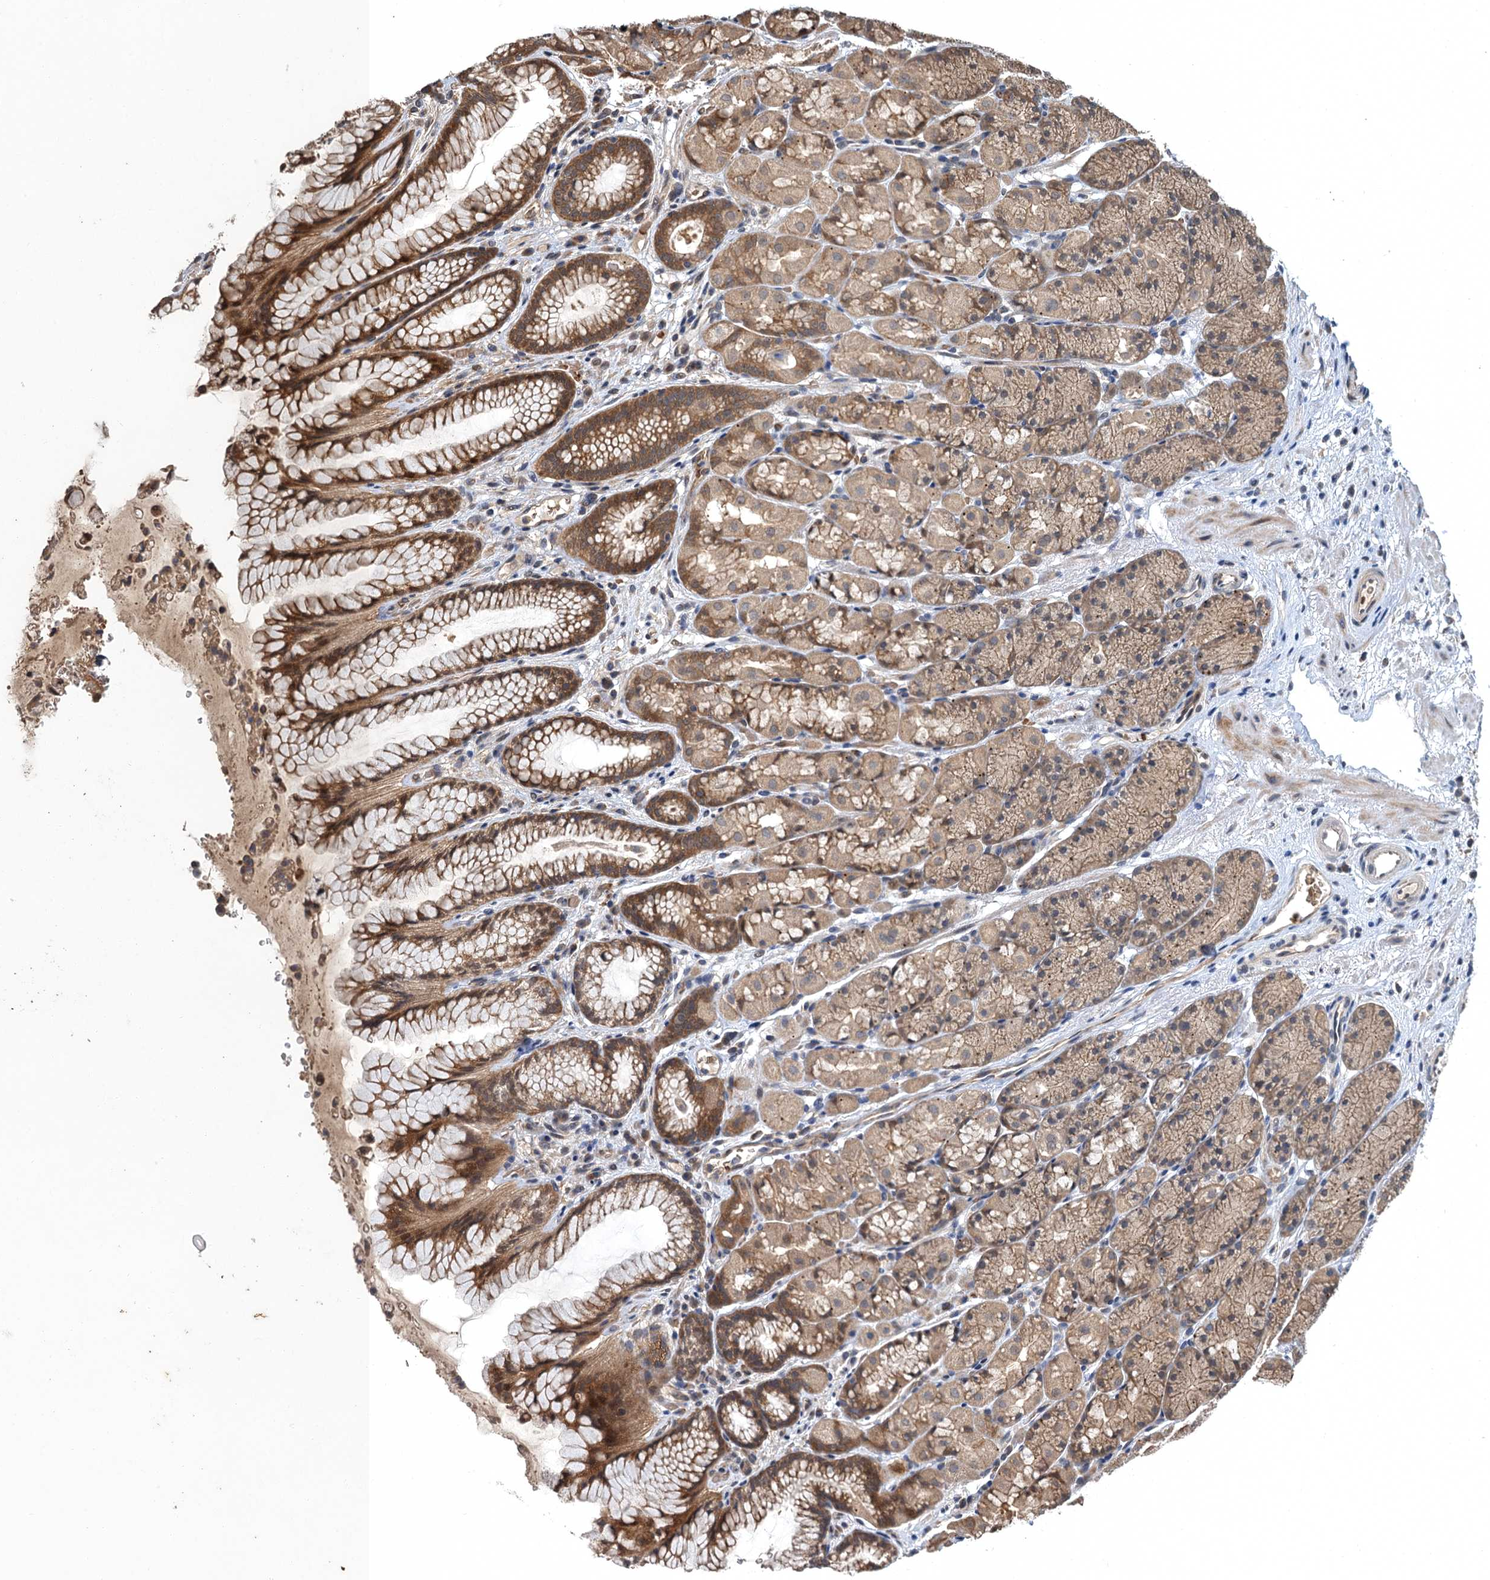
{"staining": {"intensity": "moderate", "quantity": "25%-75%", "location": "cytoplasmic/membranous"}, "tissue": "stomach", "cell_type": "Glandular cells", "image_type": "normal", "snomed": [{"axis": "morphology", "description": "Normal tissue, NOS"}, {"axis": "topography", "description": "Stomach"}], "caption": "Stomach stained with DAB (3,3'-diaminobenzidine) immunohistochemistry demonstrates medium levels of moderate cytoplasmic/membranous staining in approximately 25%-75% of glandular cells.", "gene": "SNX32", "patient": {"sex": "male", "age": 63}}